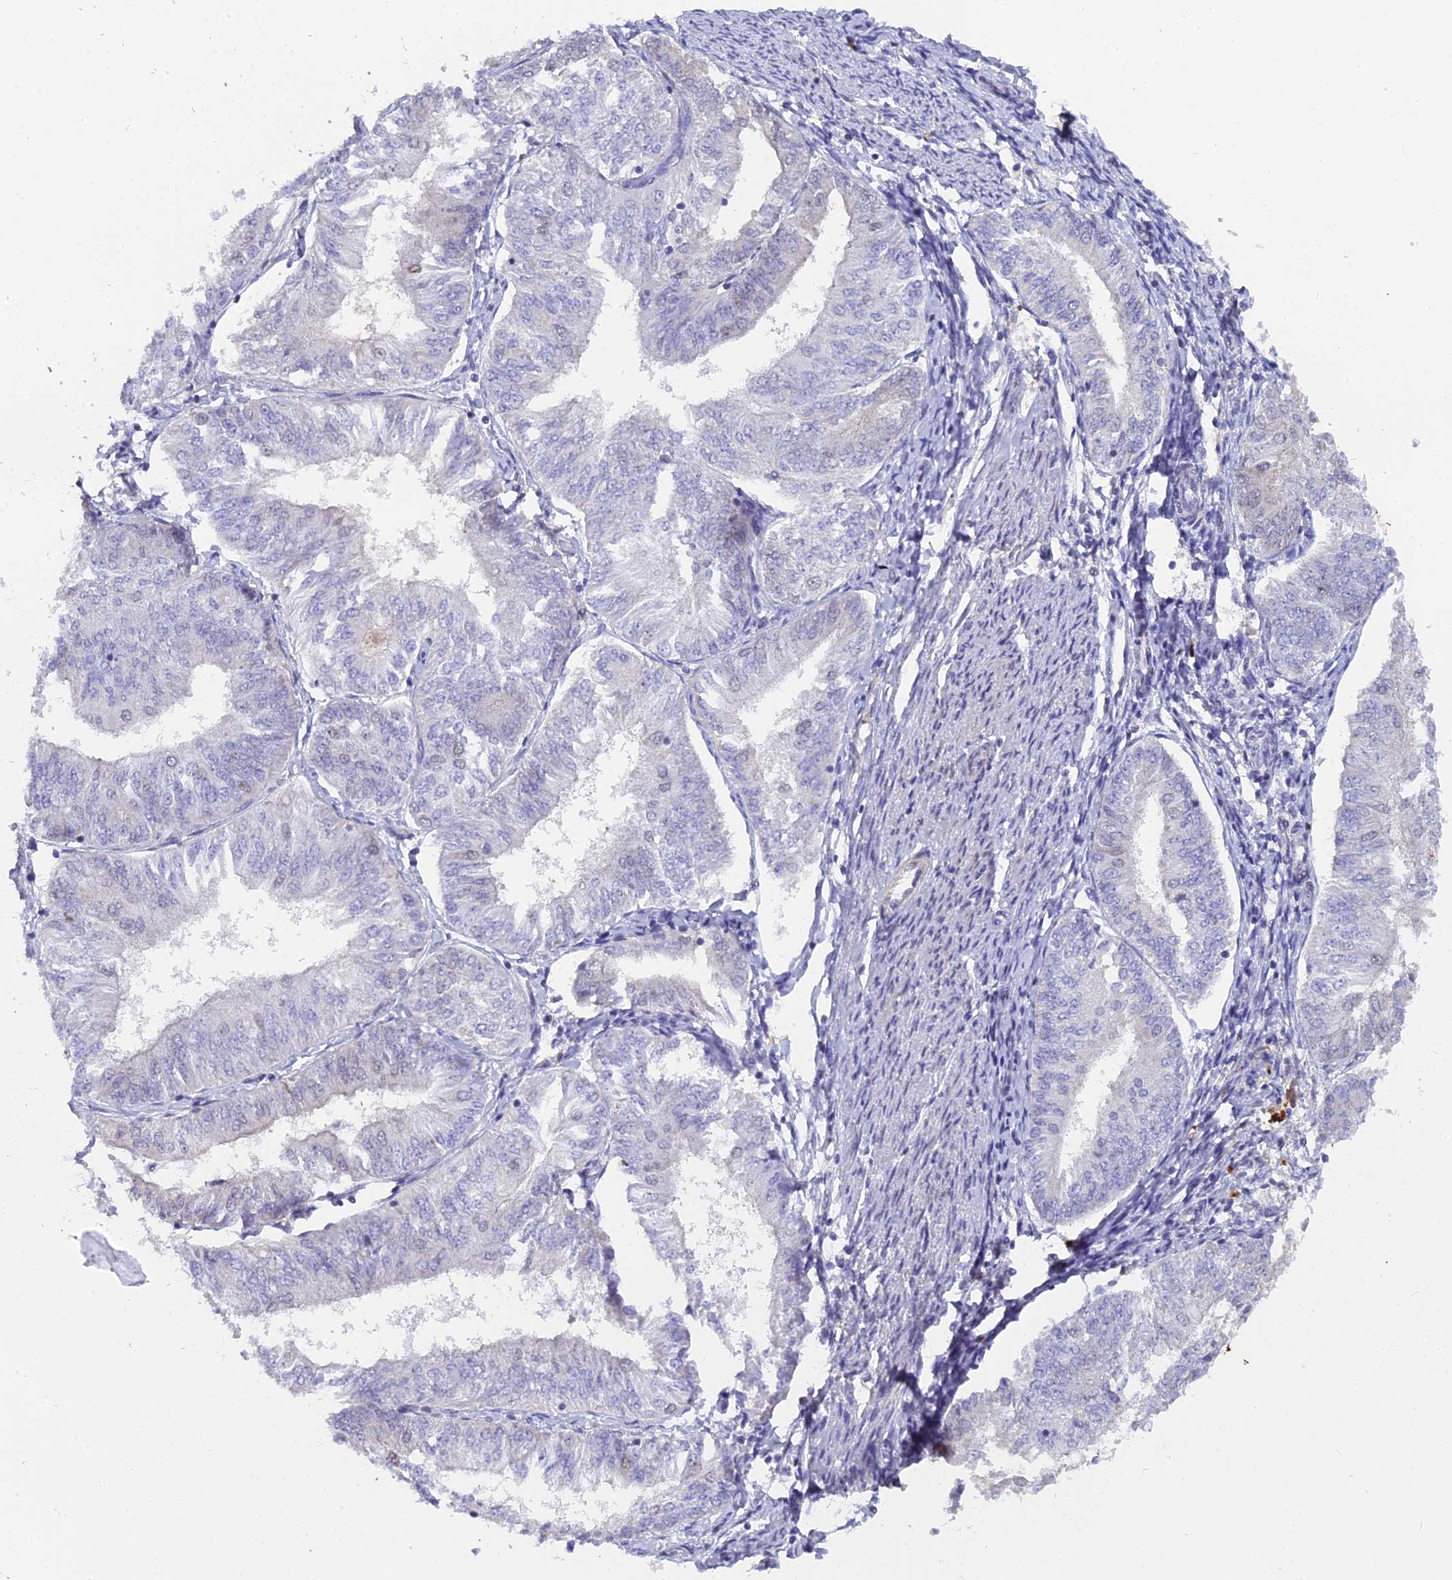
{"staining": {"intensity": "negative", "quantity": "none", "location": "none"}, "tissue": "endometrial cancer", "cell_type": "Tumor cells", "image_type": "cancer", "snomed": [{"axis": "morphology", "description": "Adenocarcinoma, NOS"}, {"axis": "topography", "description": "Endometrium"}], "caption": "Immunohistochemistry photomicrograph of neoplastic tissue: adenocarcinoma (endometrial) stained with DAB shows no significant protein expression in tumor cells. (DAB immunohistochemistry (IHC), high magnification).", "gene": "PYGO1", "patient": {"sex": "female", "age": 58}}